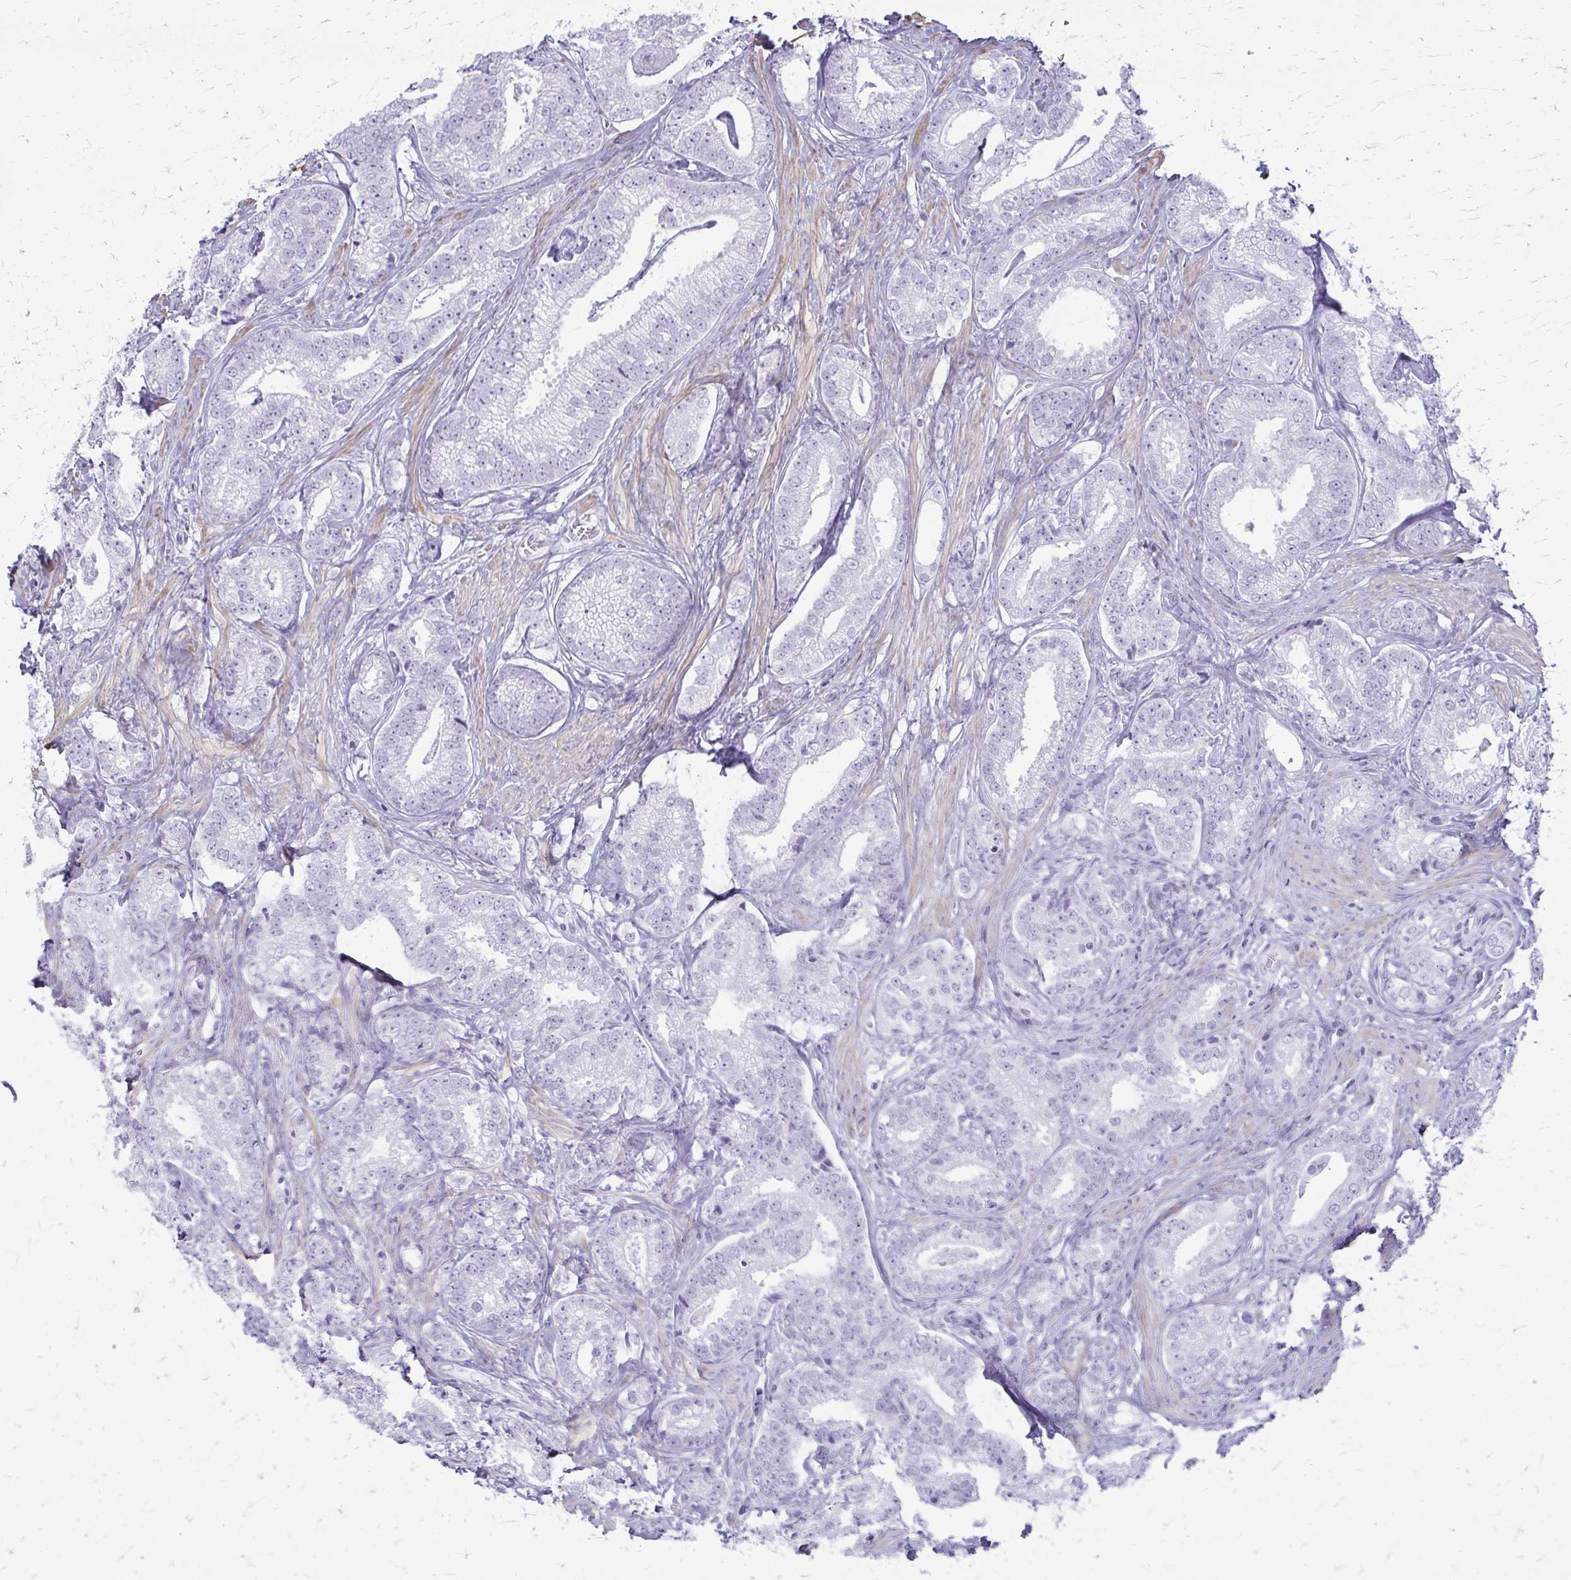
{"staining": {"intensity": "negative", "quantity": "none", "location": "none"}, "tissue": "prostate cancer", "cell_type": "Tumor cells", "image_type": "cancer", "snomed": [{"axis": "morphology", "description": "Adenocarcinoma, Low grade"}, {"axis": "topography", "description": "Prostate"}], "caption": "The micrograph reveals no significant staining in tumor cells of prostate cancer (adenocarcinoma (low-grade)). The staining was performed using DAB to visualize the protein expression in brown, while the nuclei were stained in blue with hematoxylin (Magnification: 20x).", "gene": "CA3", "patient": {"sex": "male", "age": 63}}